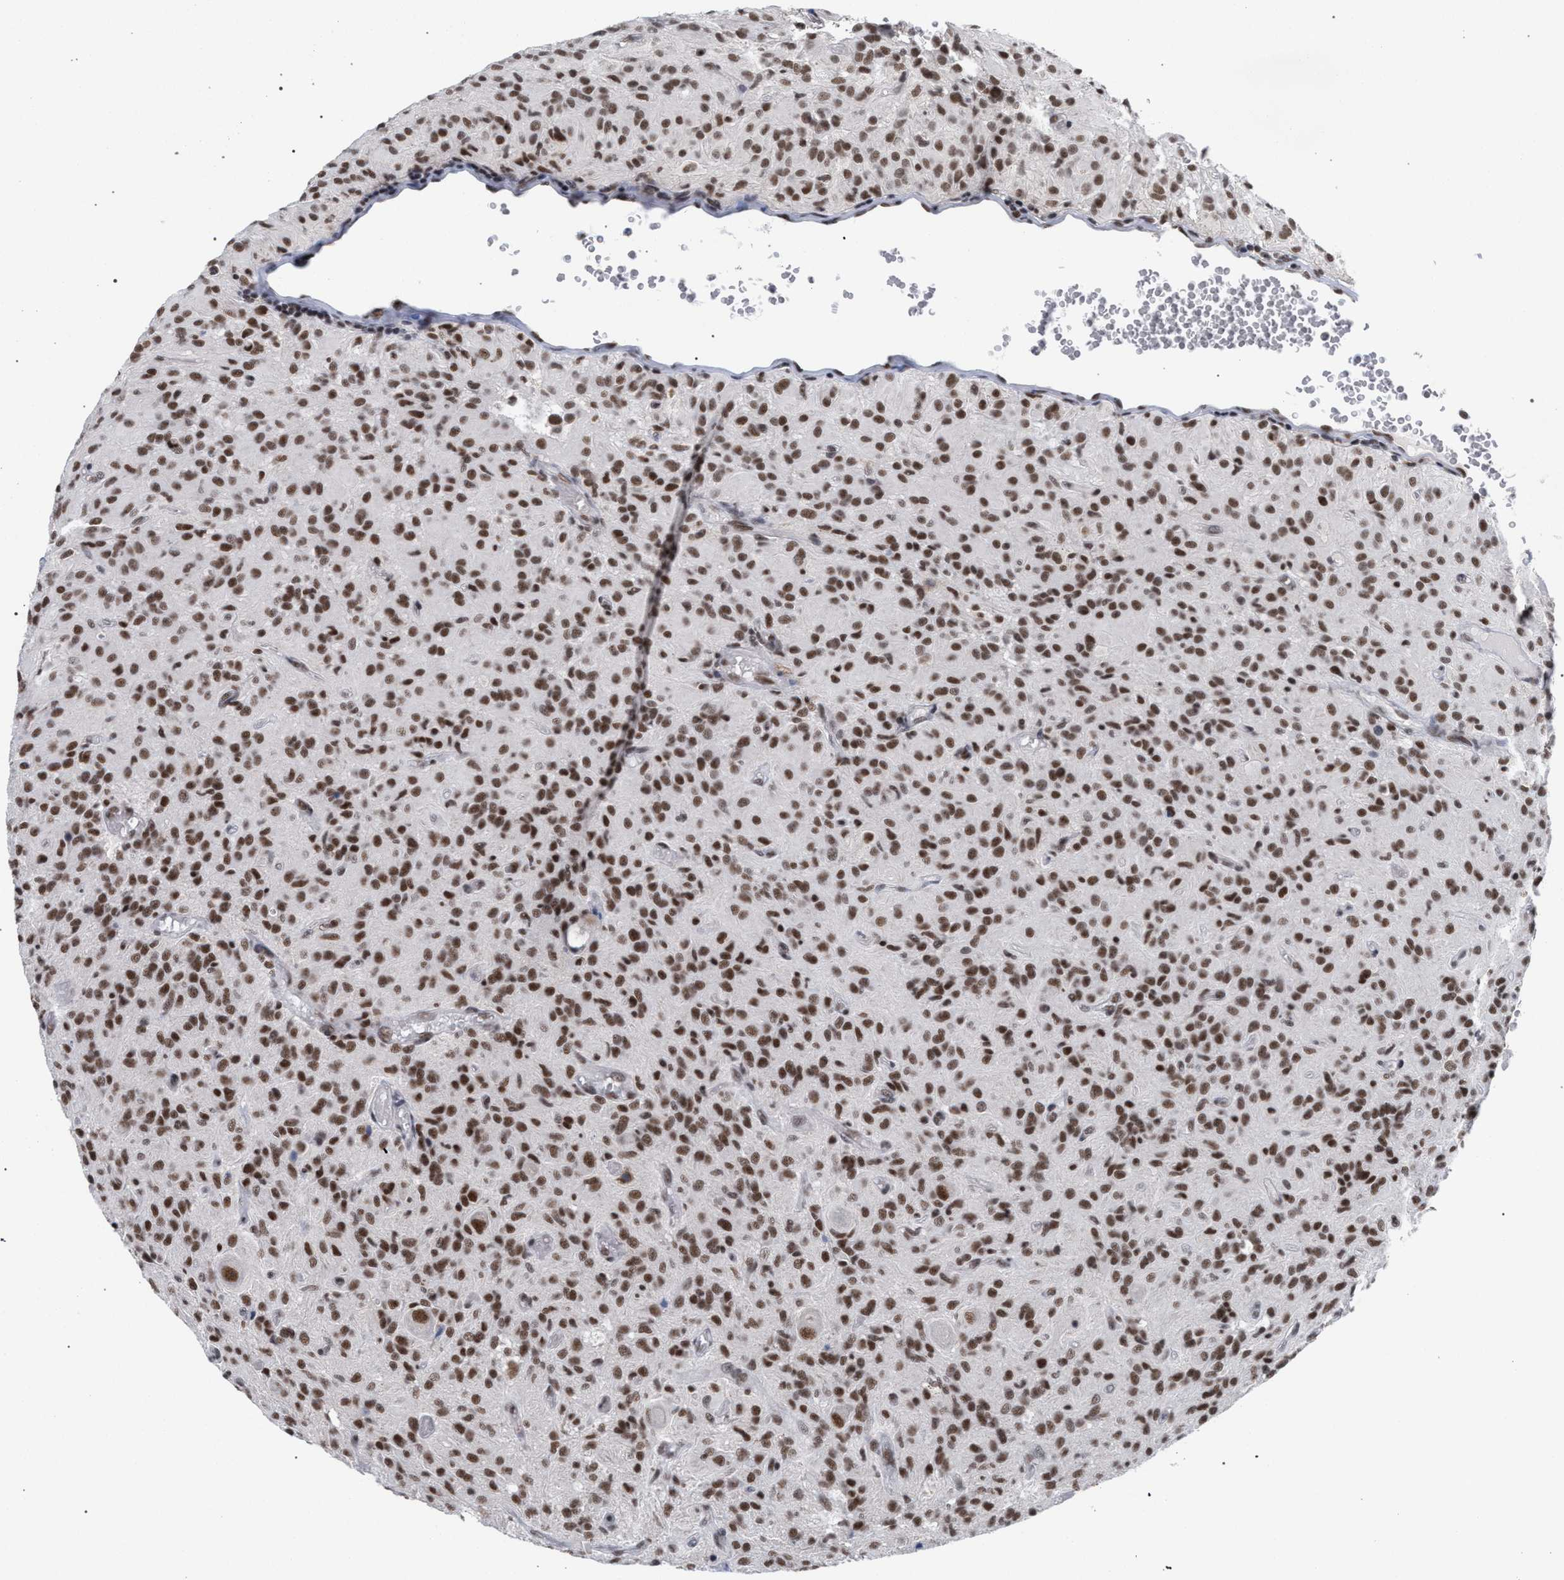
{"staining": {"intensity": "moderate", "quantity": ">75%", "location": "nuclear"}, "tissue": "glioma", "cell_type": "Tumor cells", "image_type": "cancer", "snomed": [{"axis": "morphology", "description": "Glioma, malignant, High grade"}, {"axis": "topography", "description": "Brain"}], "caption": "A brown stain shows moderate nuclear positivity of a protein in malignant glioma (high-grade) tumor cells.", "gene": "SCAF4", "patient": {"sex": "female", "age": 59}}